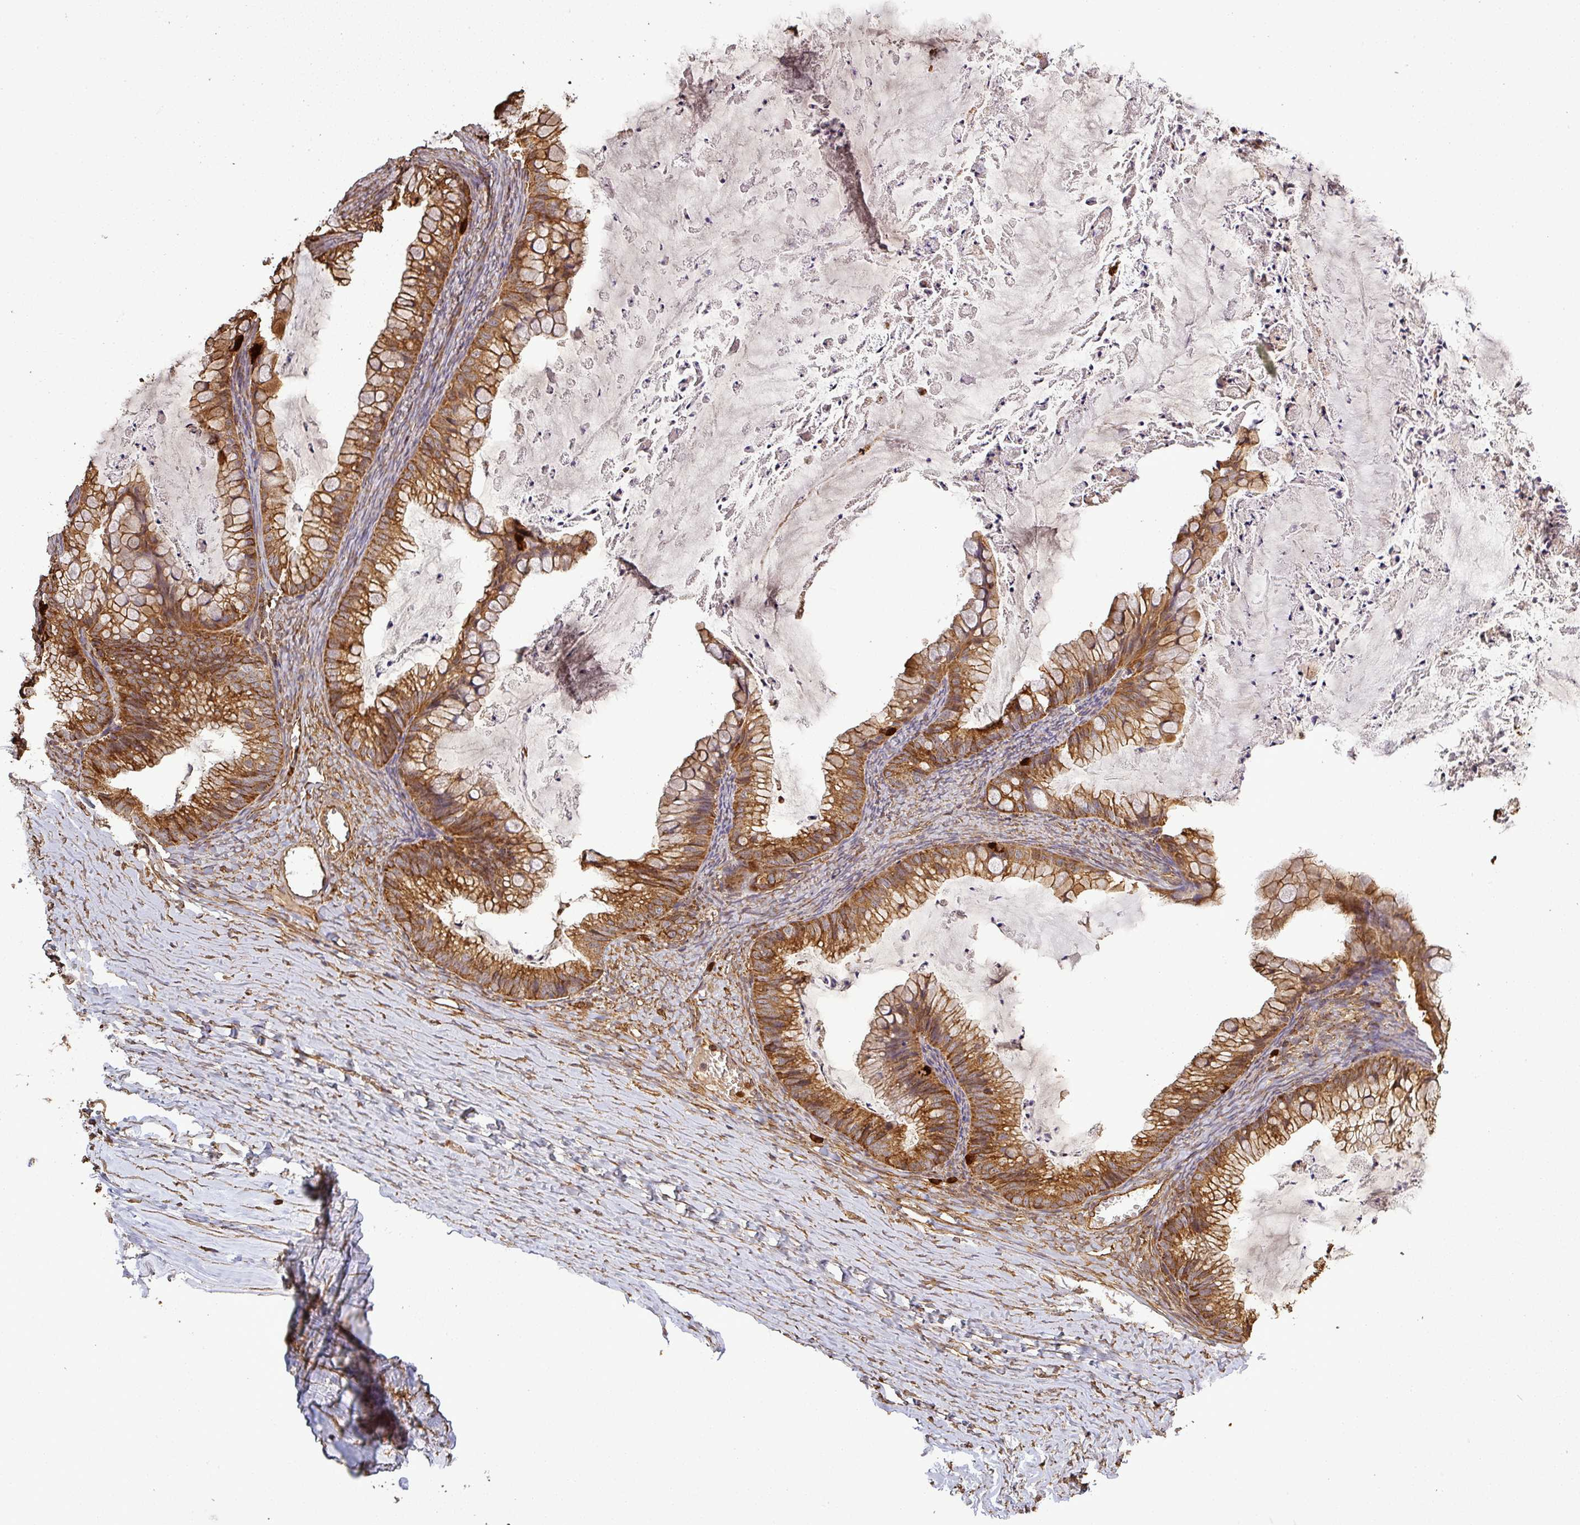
{"staining": {"intensity": "strong", "quantity": ">75%", "location": "cytoplasmic/membranous"}, "tissue": "ovarian cancer", "cell_type": "Tumor cells", "image_type": "cancer", "snomed": [{"axis": "morphology", "description": "Cystadenocarcinoma, mucinous, NOS"}, {"axis": "topography", "description": "Ovary"}], "caption": "Protein expression by immunohistochemistry (IHC) reveals strong cytoplasmic/membranous positivity in approximately >75% of tumor cells in mucinous cystadenocarcinoma (ovarian). (IHC, brightfield microscopy, high magnification).", "gene": "PLEKHM1", "patient": {"sex": "female", "age": 35}}